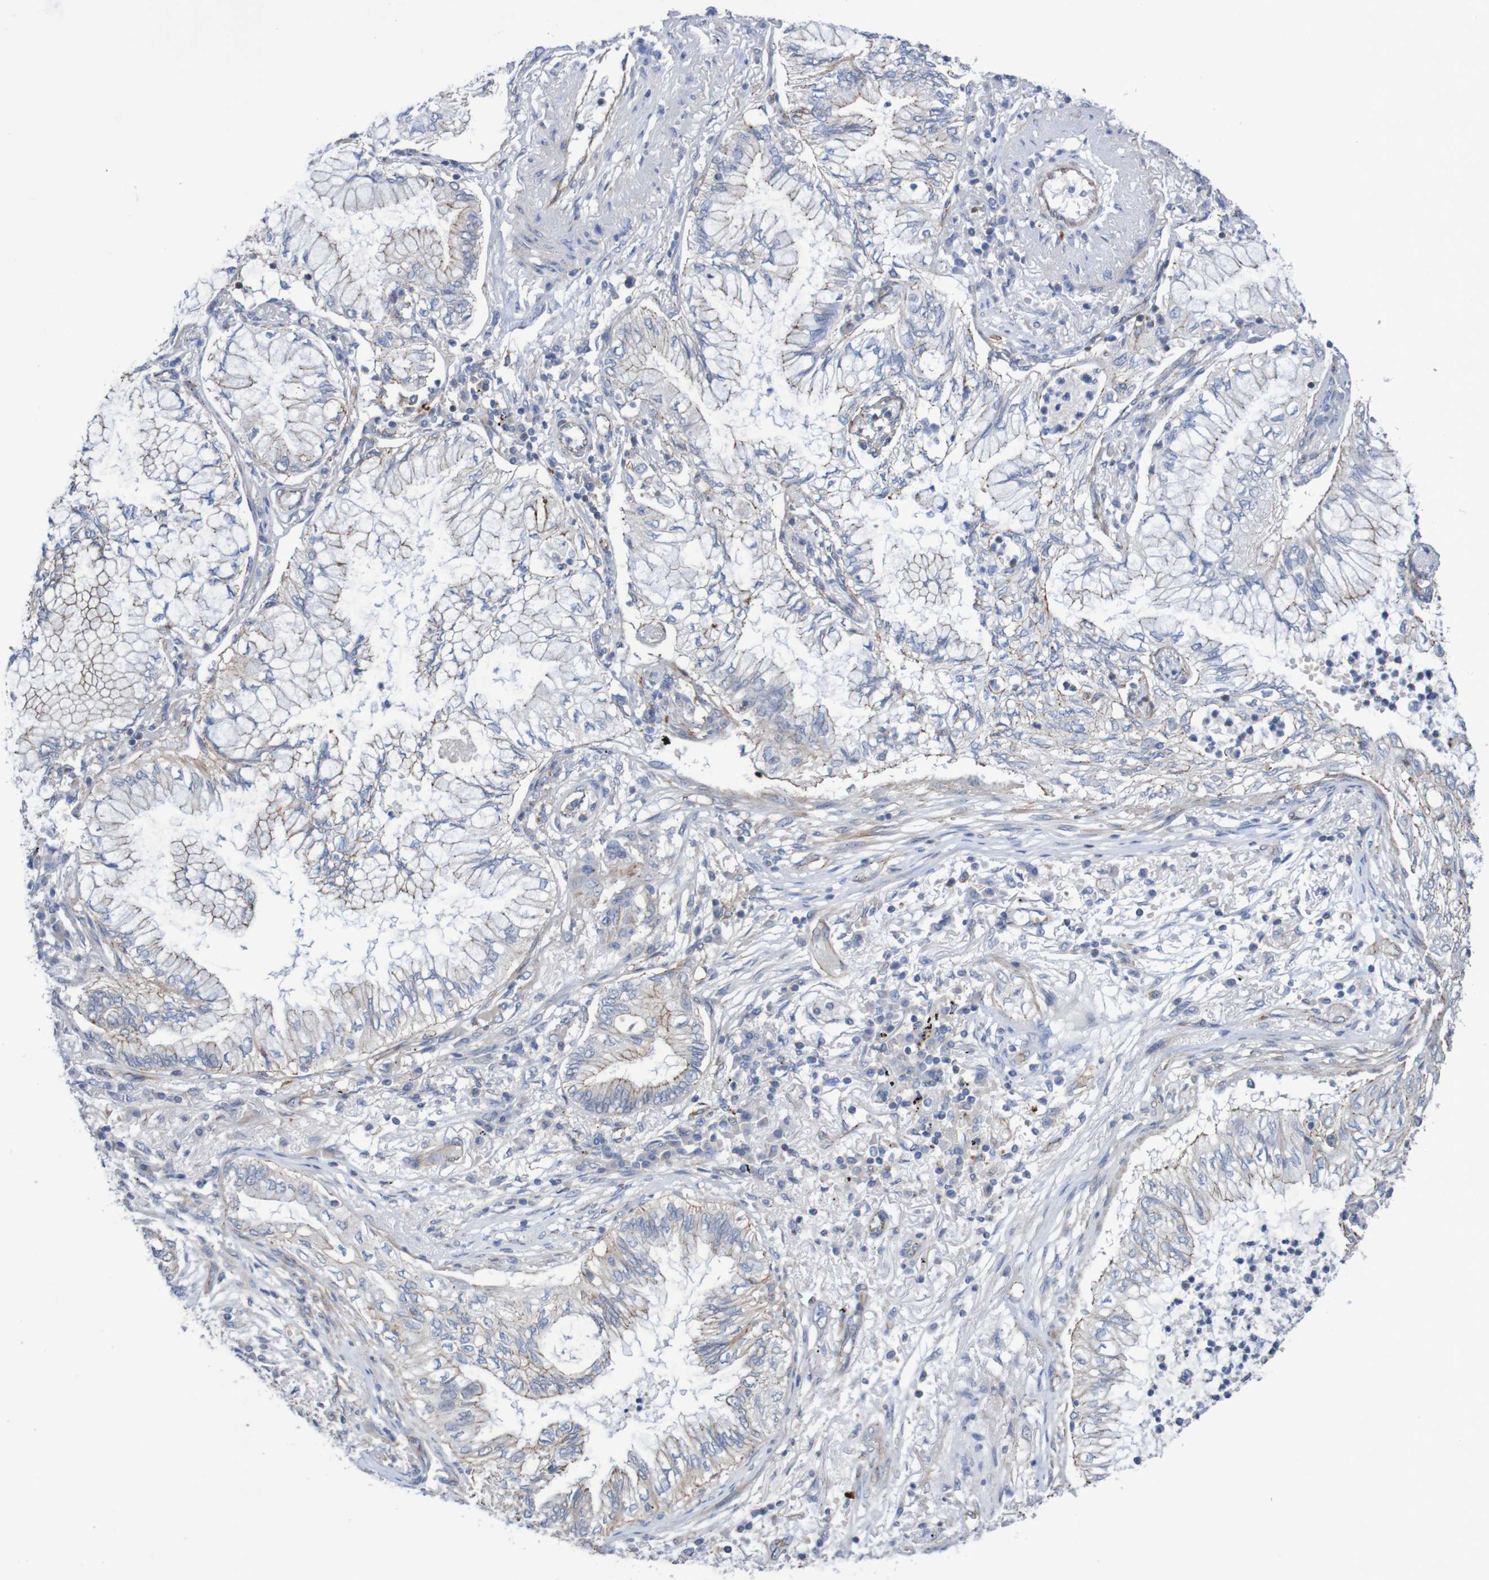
{"staining": {"intensity": "moderate", "quantity": "<25%", "location": "cytoplasmic/membranous"}, "tissue": "lung cancer", "cell_type": "Tumor cells", "image_type": "cancer", "snomed": [{"axis": "morphology", "description": "Normal tissue, NOS"}, {"axis": "morphology", "description": "Adenocarcinoma, NOS"}, {"axis": "topography", "description": "Bronchus"}, {"axis": "topography", "description": "Lung"}], "caption": "Immunohistochemical staining of lung adenocarcinoma shows low levels of moderate cytoplasmic/membranous protein expression in approximately <25% of tumor cells. The staining was performed using DAB (3,3'-diaminobenzidine) to visualize the protein expression in brown, while the nuclei were stained in blue with hematoxylin (Magnification: 20x).", "gene": "NECTIN2", "patient": {"sex": "female", "age": 70}}